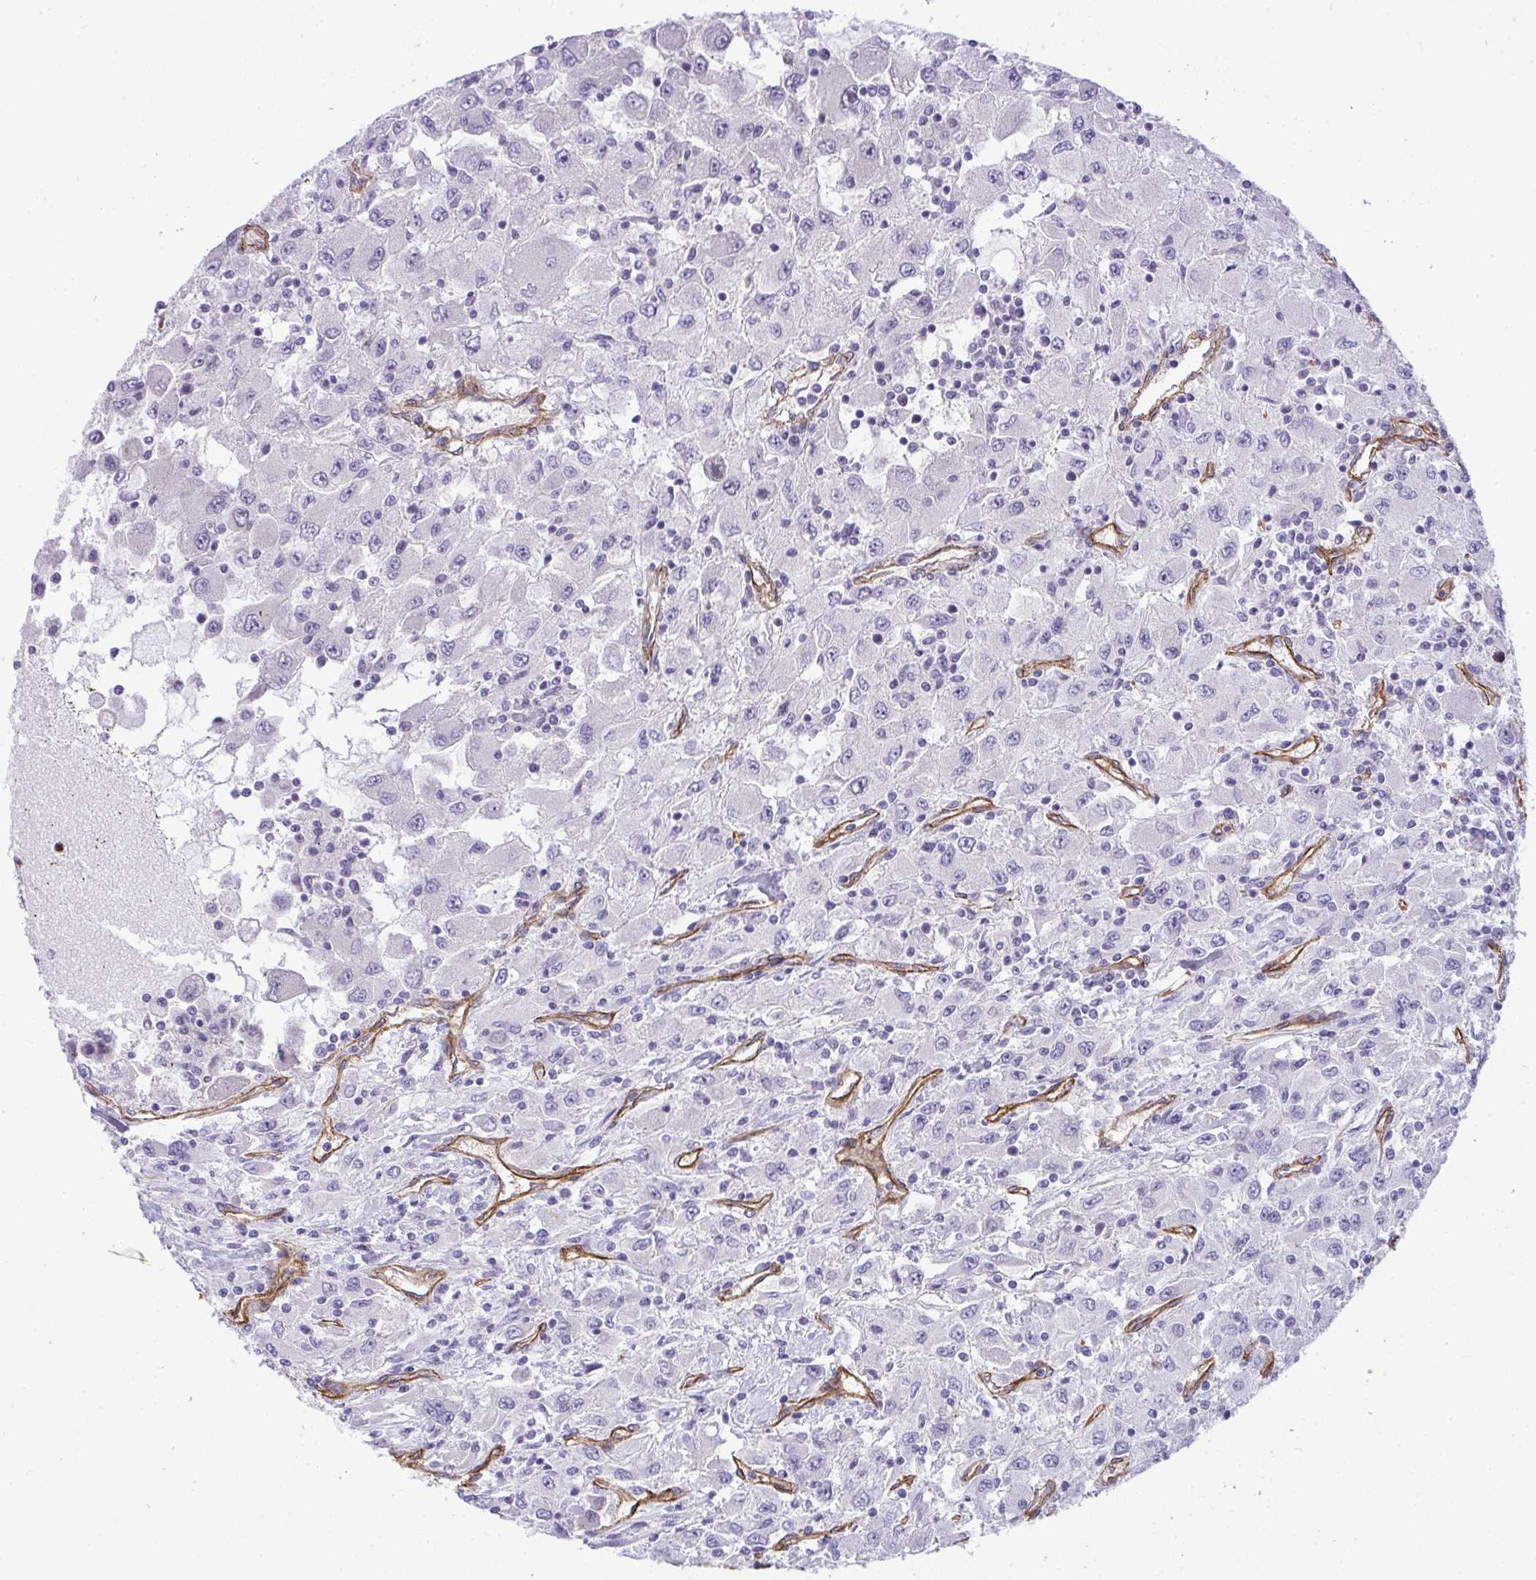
{"staining": {"intensity": "negative", "quantity": "none", "location": "none"}, "tissue": "renal cancer", "cell_type": "Tumor cells", "image_type": "cancer", "snomed": [{"axis": "morphology", "description": "Adenocarcinoma, NOS"}, {"axis": "topography", "description": "Kidney"}], "caption": "Tumor cells show no significant protein staining in adenocarcinoma (renal). The staining was performed using DAB (3,3'-diaminobenzidine) to visualize the protein expression in brown, while the nuclei were stained in blue with hematoxylin (Magnification: 20x).", "gene": "UBE2S", "patient": {"sex": "female", "age": 67}}